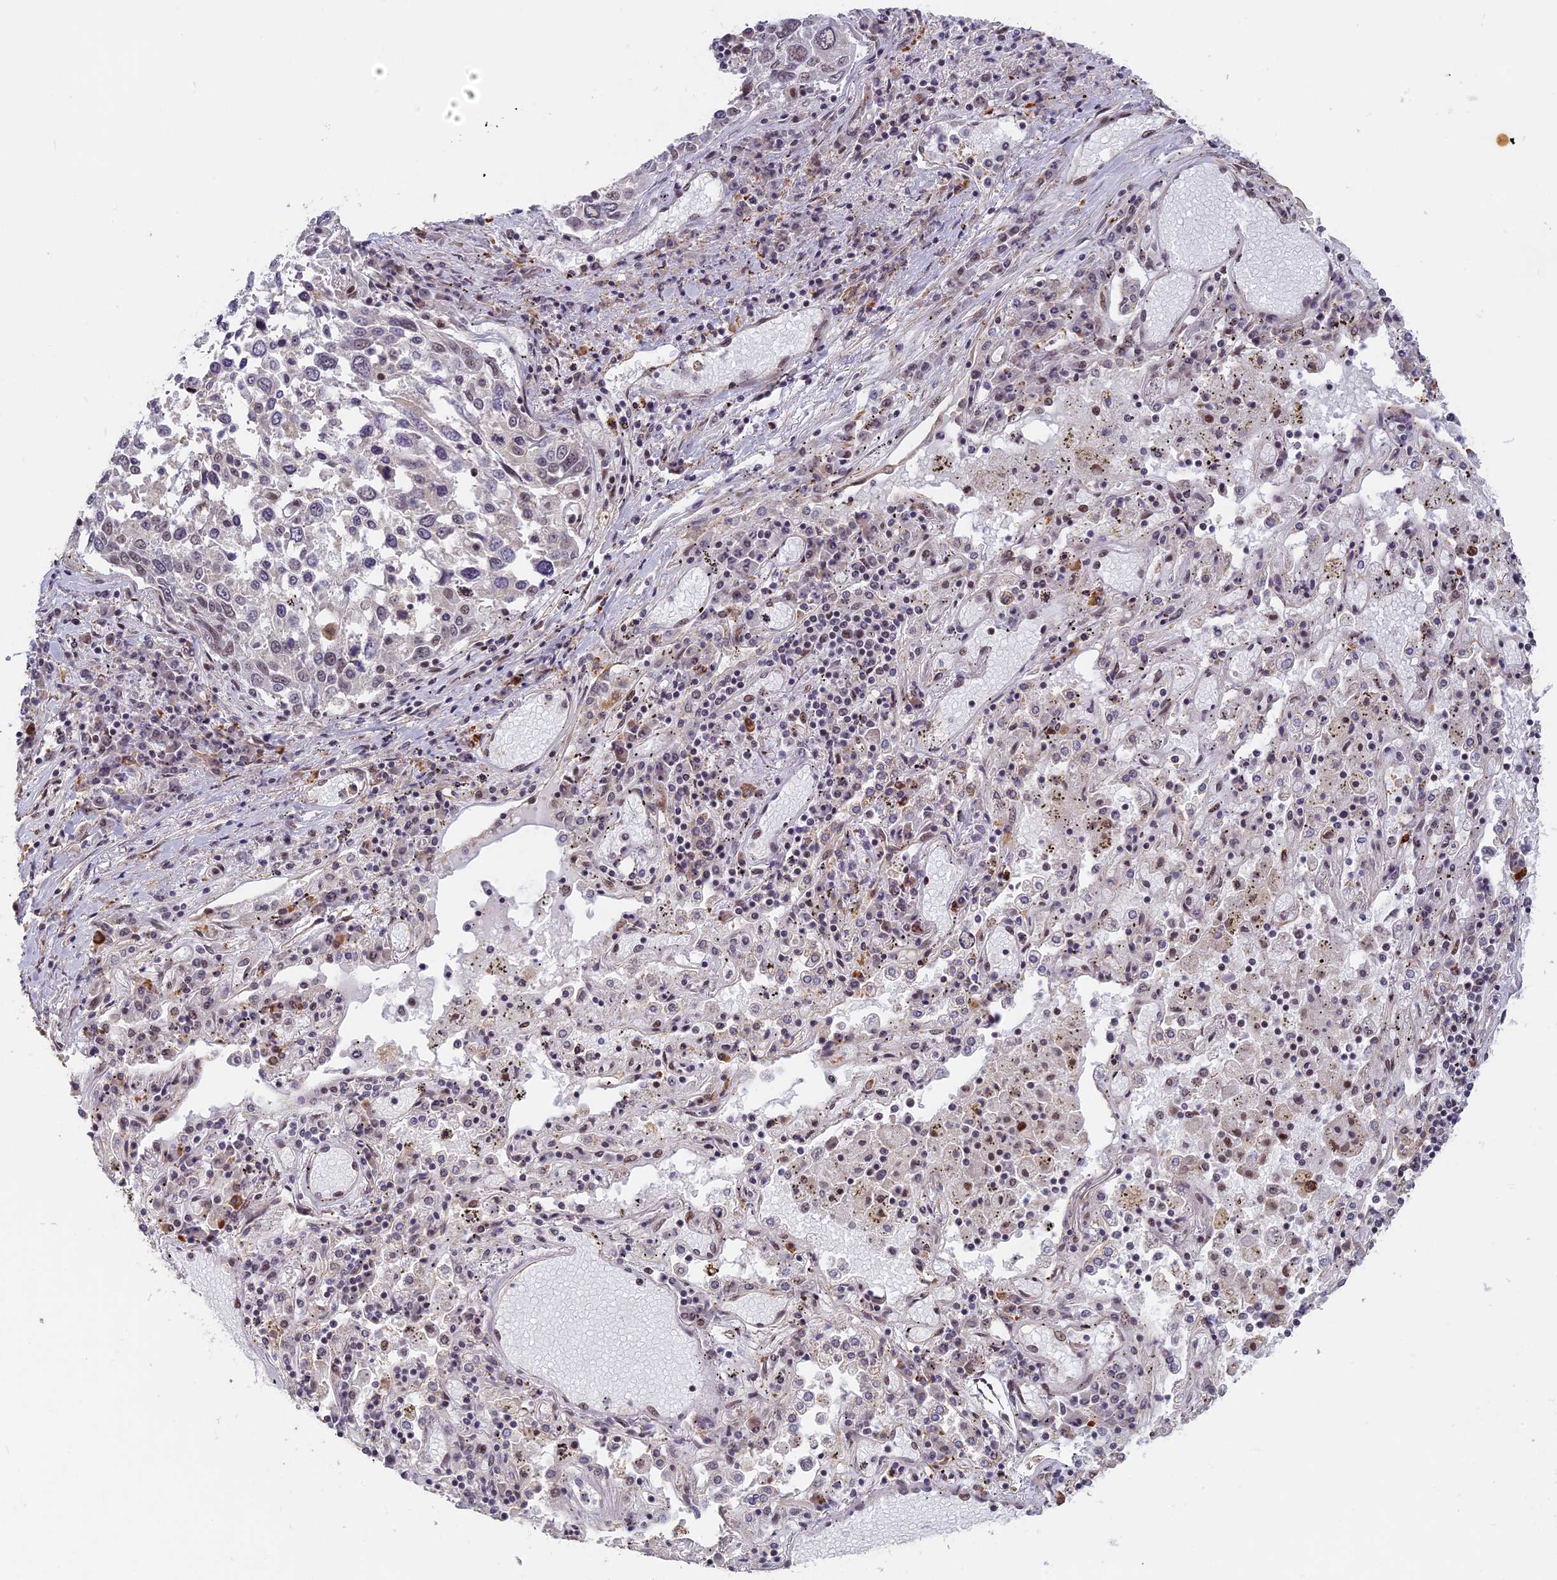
{"staining": {"intensity": "weak", "quantity": "<25%", "location": "nuclear"}, "tissue": "lung cancer", "cell_type": "Tumor cells", "image_type": "cancer", "snomed": [{"axis": "morphology", "description": "Squamous cell carcinoma, NOS"}, {"axis": "topography", "description": "Lung"}], "caption": "This is a photomicrograph of immunohistochemistry staining of lung cancer, which shows no positivity in tumor cells.", "gene": "MORF4L1", "patient": {"sex": "male", "age": 65}}